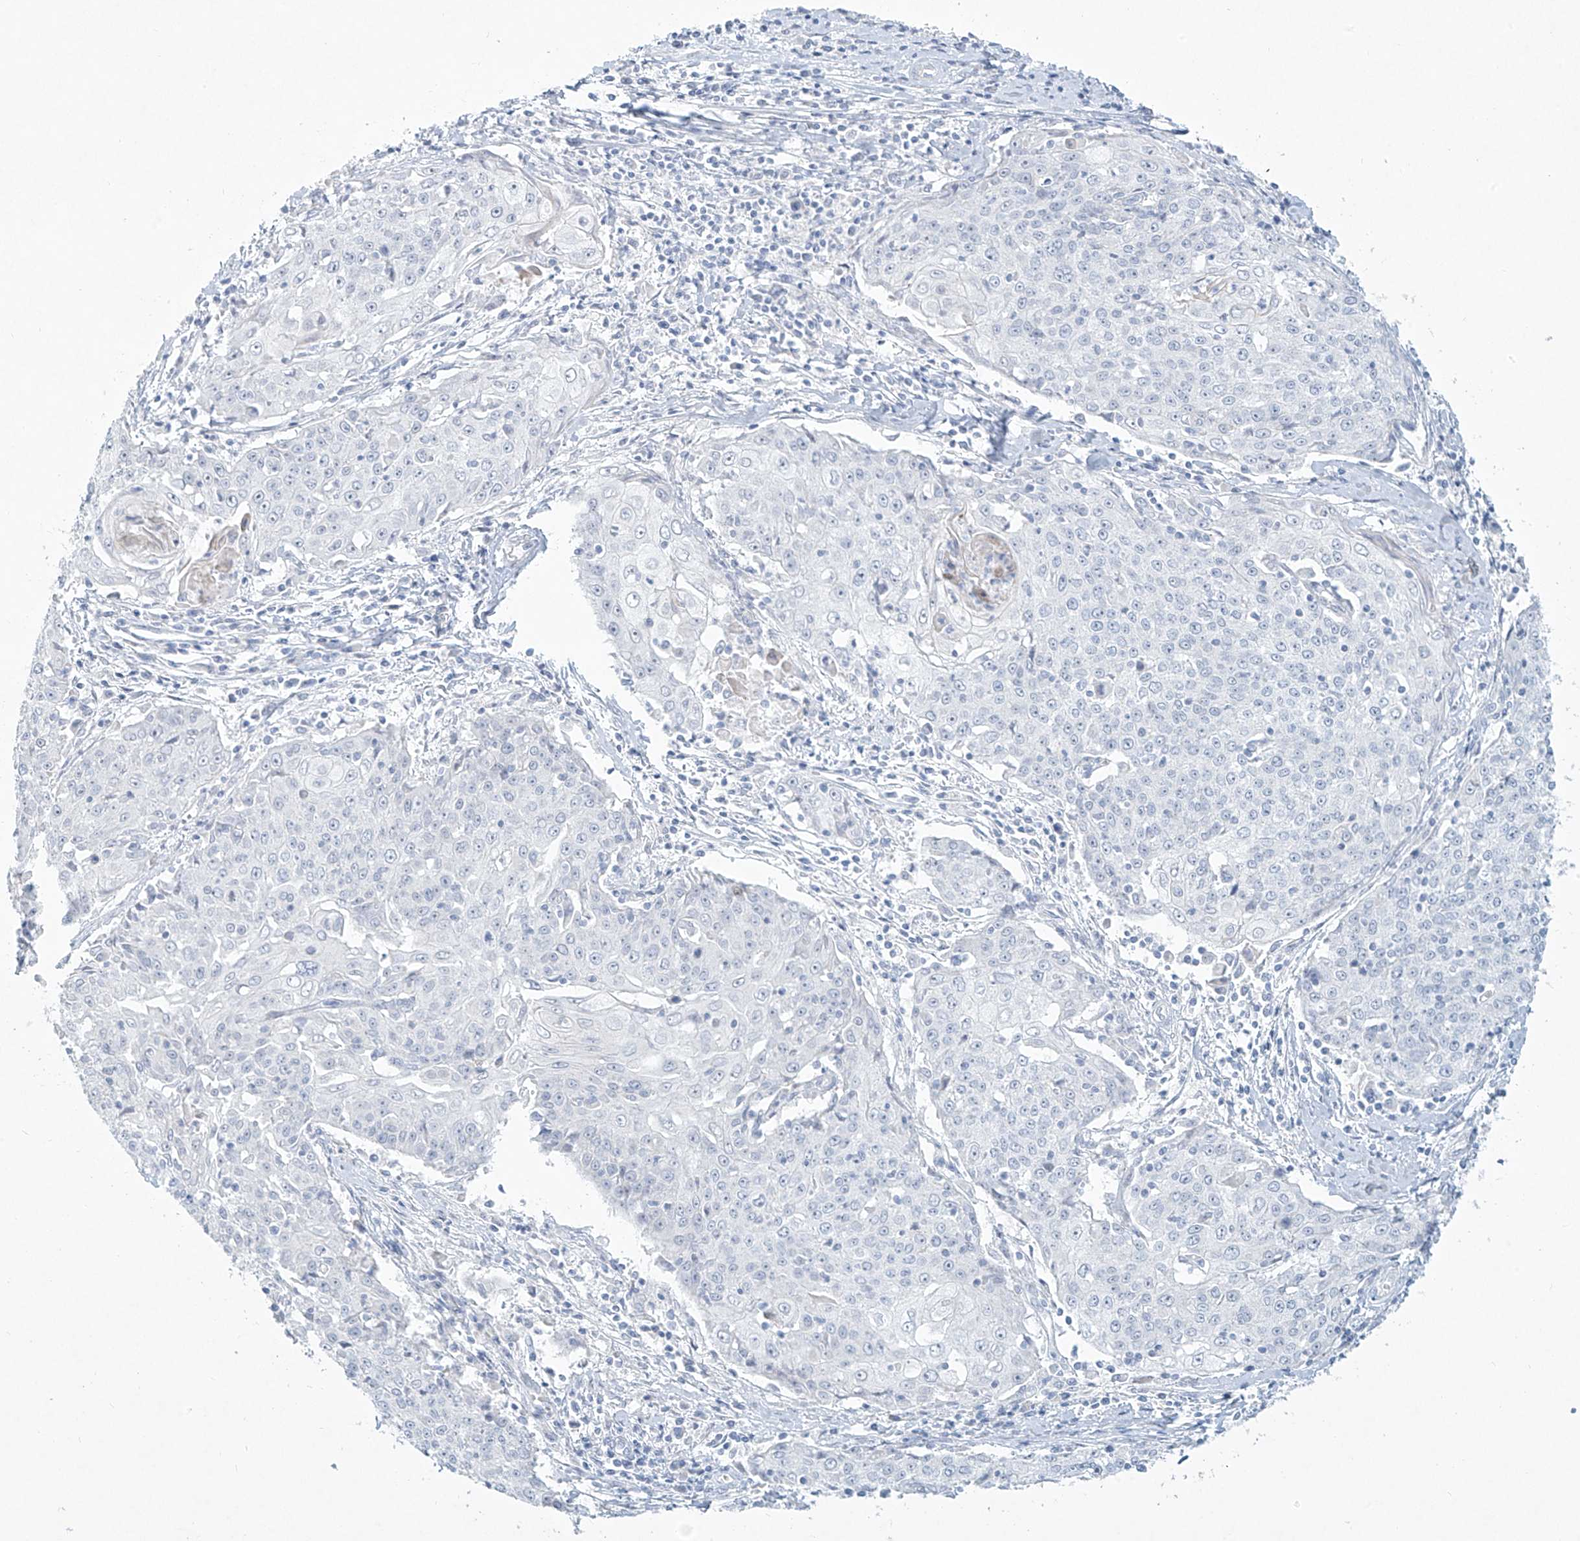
{"staining": {"intensity": "negative", "quantity": "none", "location": "none"}, "tissue": "cervical cancer", "cell_type": "Tumor cells", "image_type": "cancer", "snomed": [{"axis": "morphology", "description": "Squamous cell carcinoma, NOS"}, {"axis": "topography", "description": "Cervix"}], "caption": "Cervical cancer (squamous cell carcinoma) was stained to show a protein in brown. There is no significant expression in tumor cells.", "gene": "PAX6", "patient": {"sex": "female", "age": 48}}